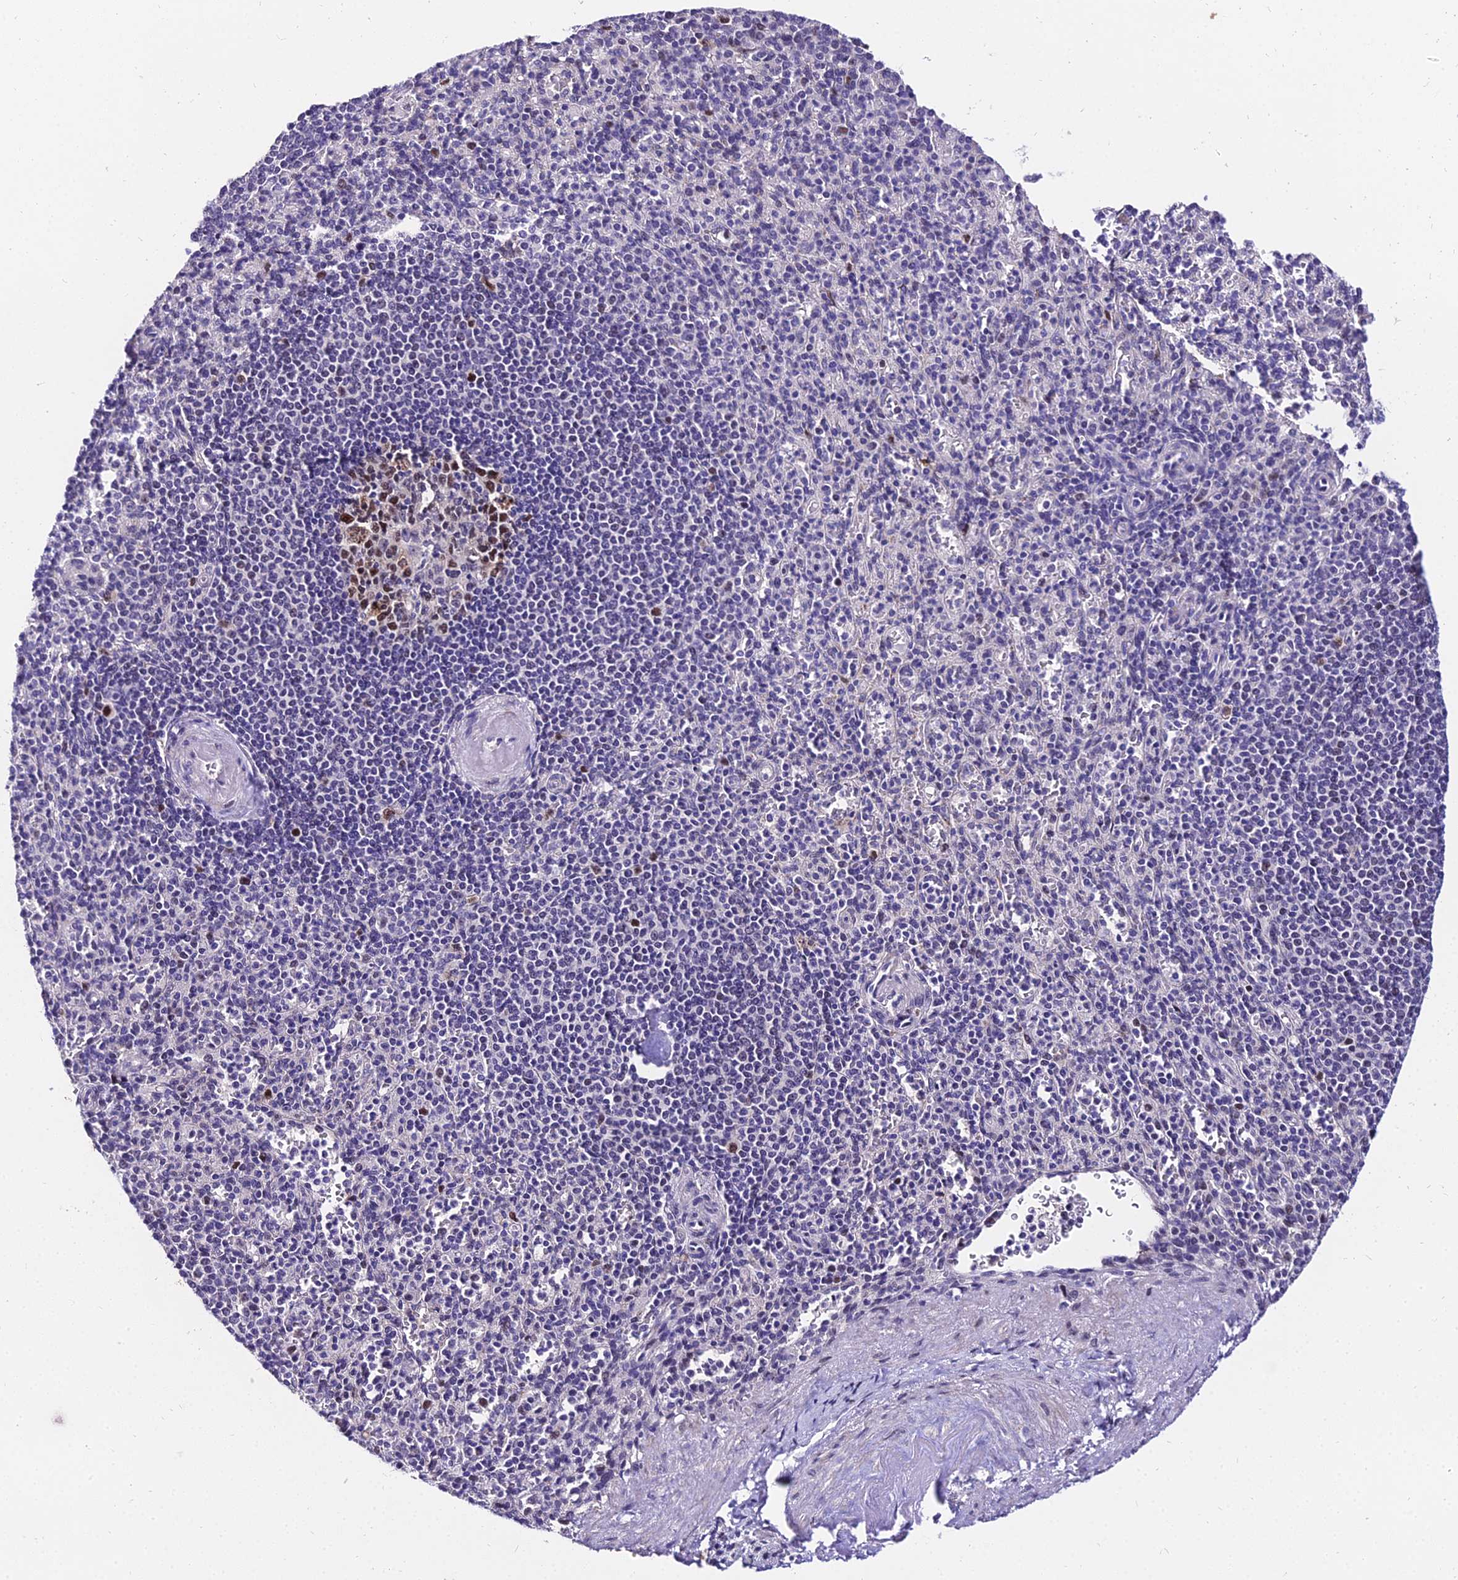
{"staining": {"intensity": "negative", "quantity": "none", "location": "none"}, "tissue": "spleen", "cell_type": "Cells in red pulp", "image_type": "normal", "snomed": [{"axis": "morphology", "description": "Normal tissue, NOS"}, {"axis": "topography", "description": "Spleen"}], "caption": "Unremarkable spleen was stained to show a protein in brown. There is no significant expression in cells in red pulp.", "gene": "TRIML2", "patient": {"sex": "female", "age": 74}}